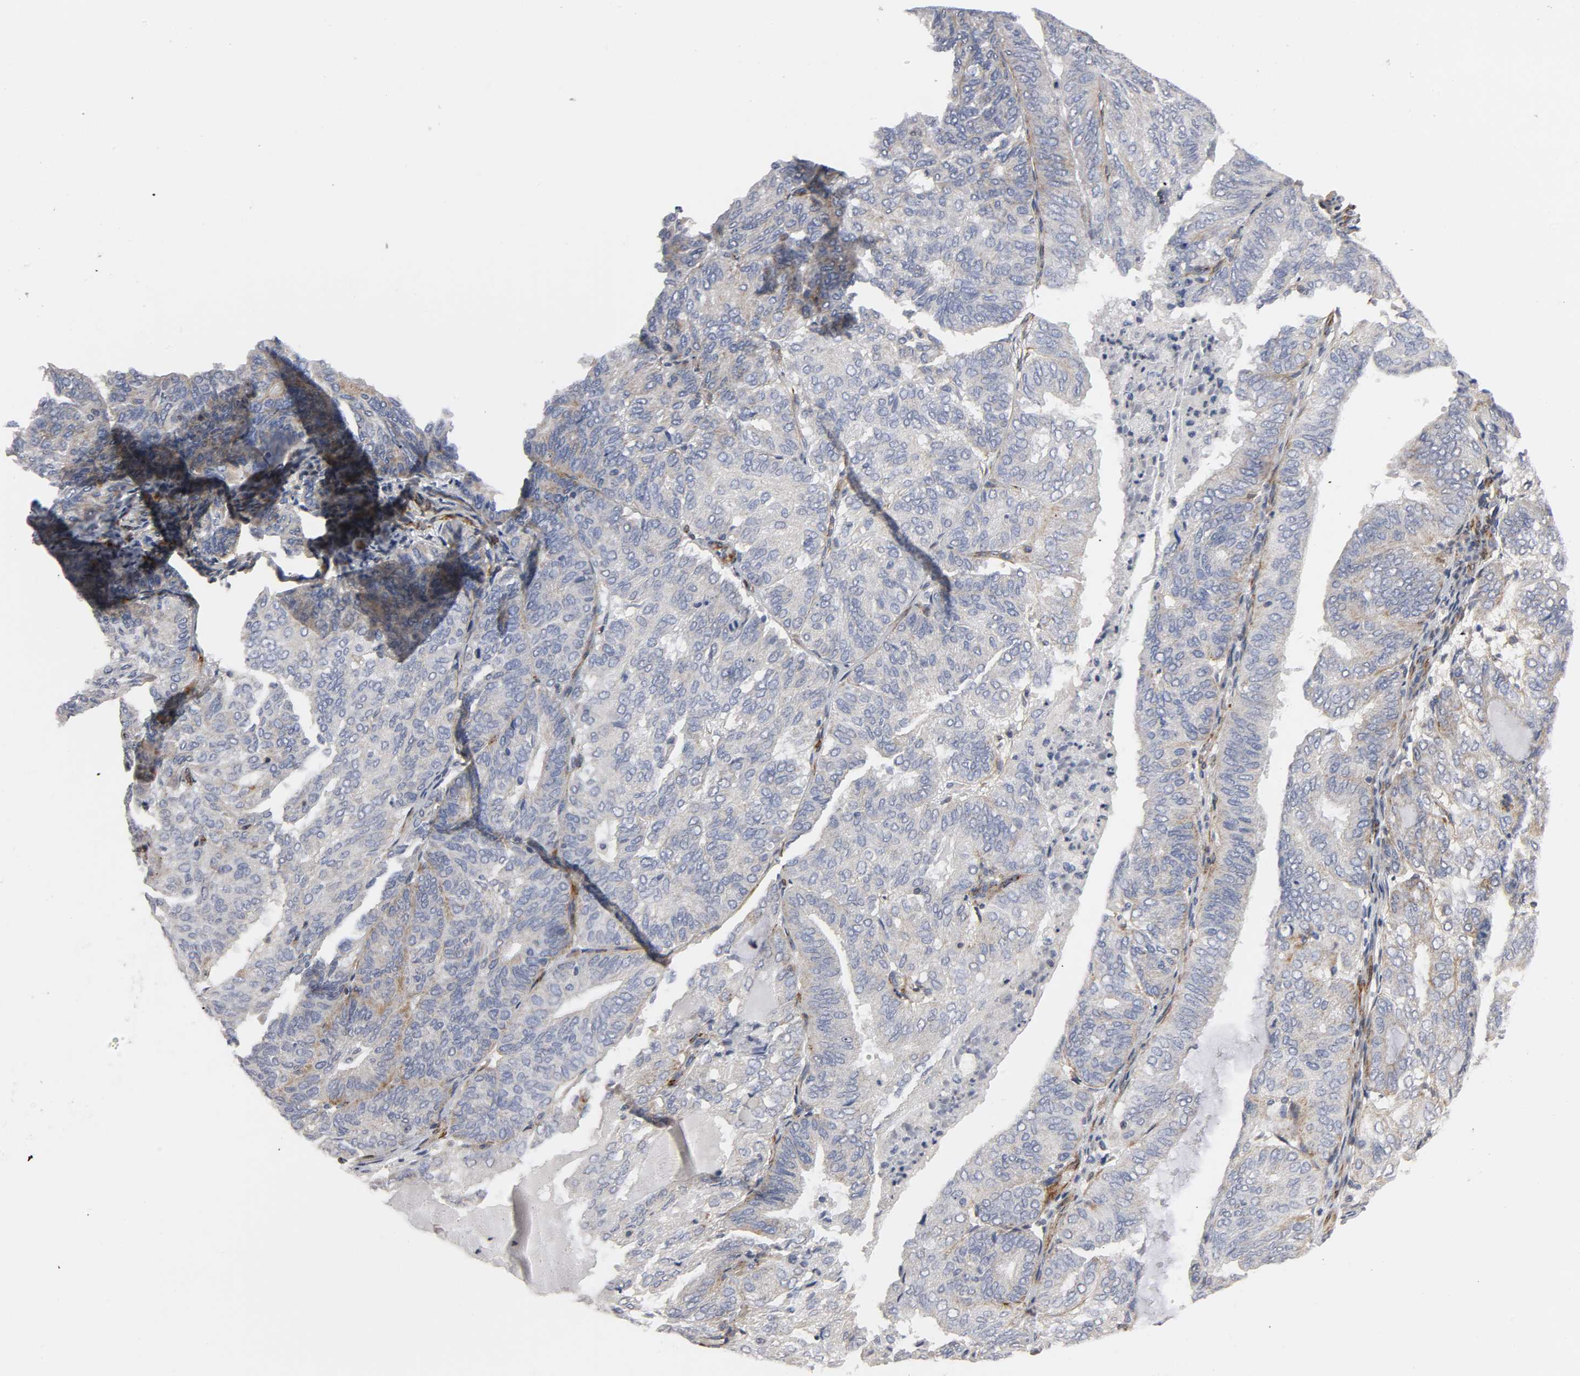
{"staining": {"intensity": "negative", "quantity": "none", "location": "none"}, "tissue": "endometrial cancer", "cell_type": "Tumor cells", "image_type": "cancer", "snomed": [{"axis": "morphology", "description": "Adenocarcinoma, NOS"}, {"axis": "topography", "description": "Endometrium"}], "caption": "DAB (3,3'-diaminobenzidine) immunohistochemical staining of human endometrial cancer exhibits no significant positivity in tumor cells. (DAB IHC visualized using brightfield microscopy, high magnification).", "gene": "GNG2", "patient": {"sex": "female", "age": 59}}